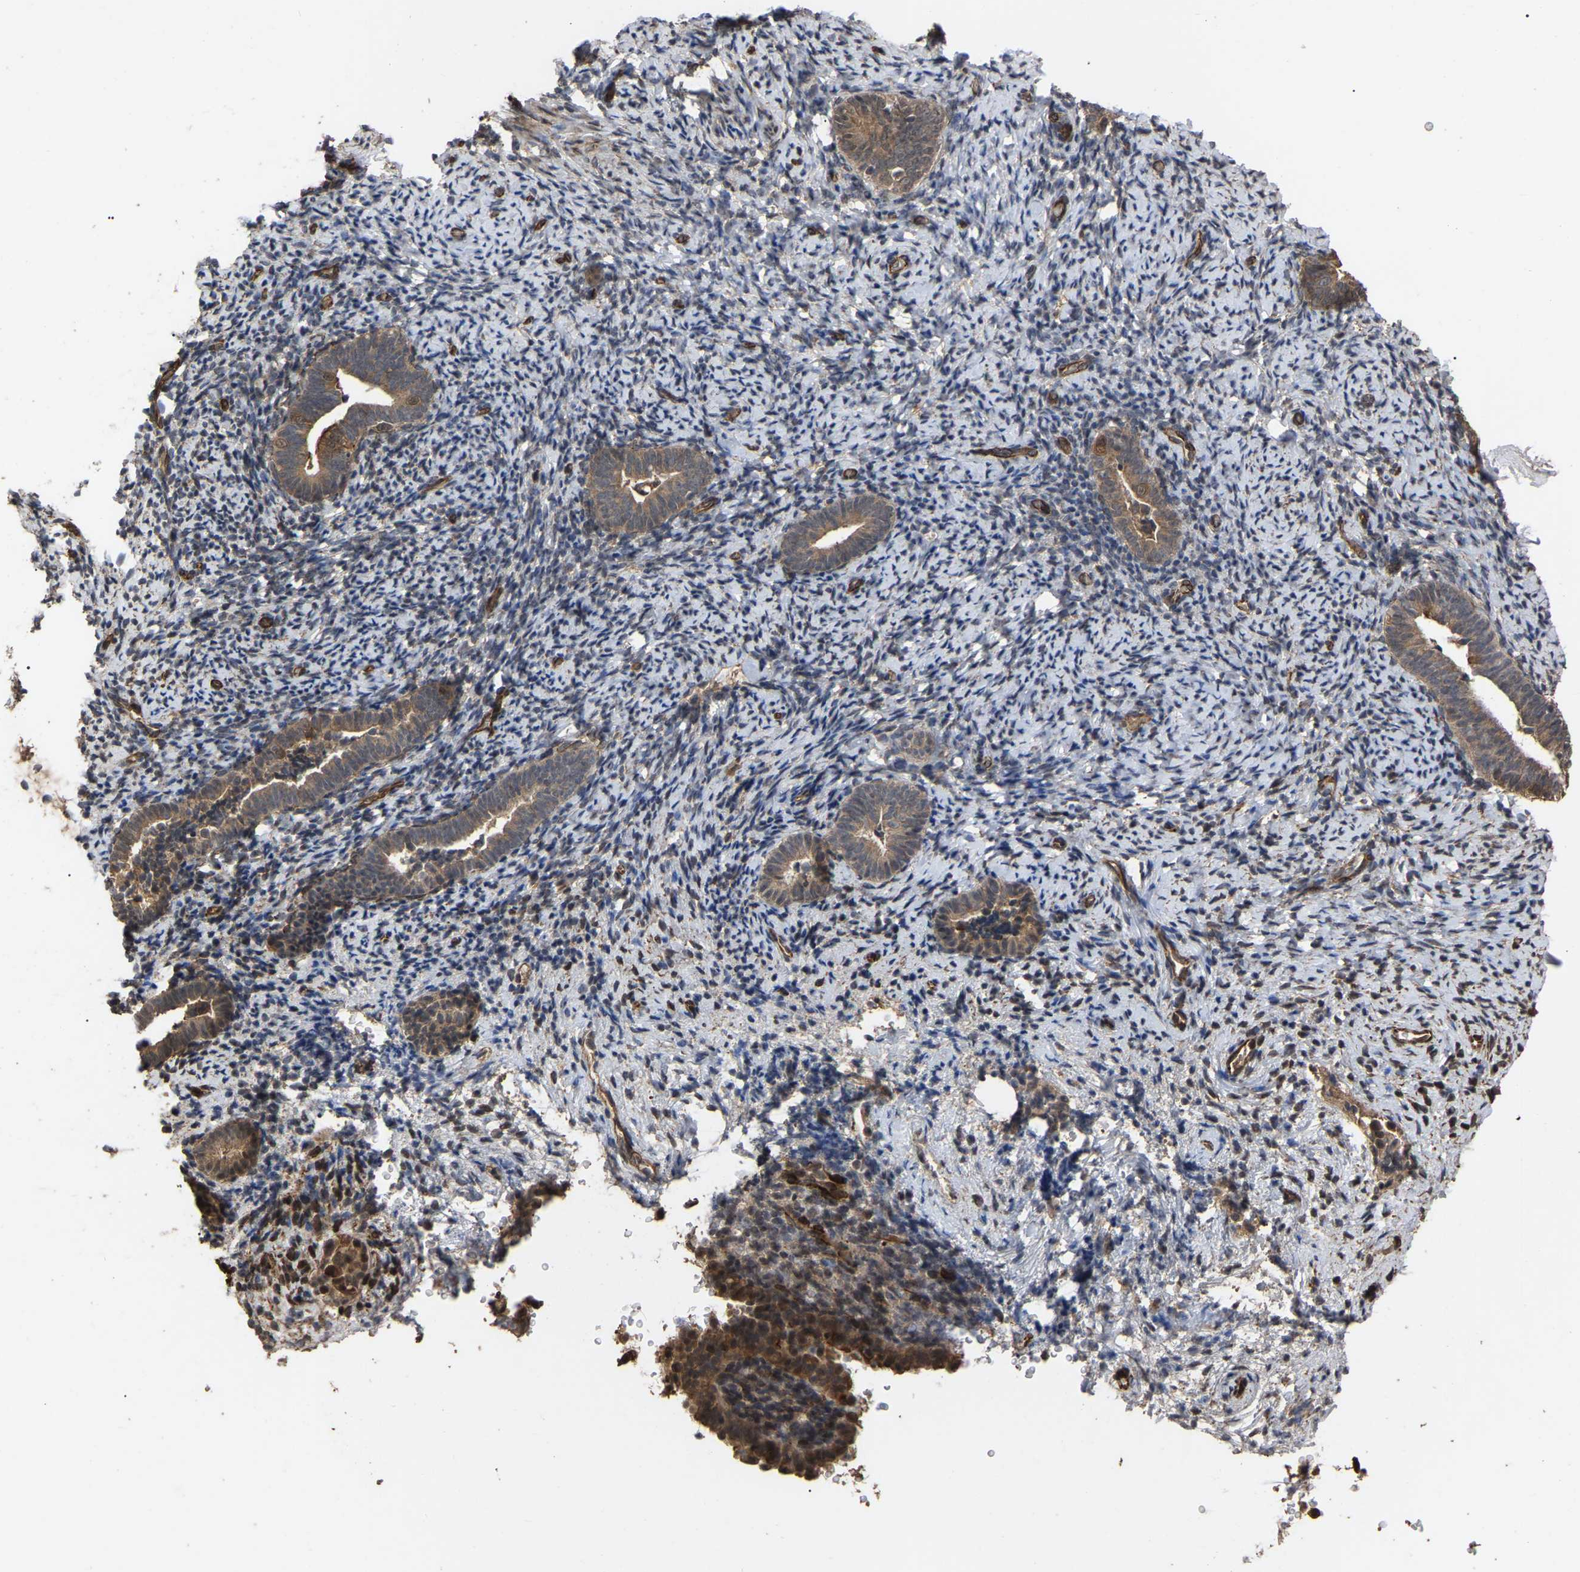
{"staining": {"intensity": "negative", "quantity": "none", "location": "none"}, "tissue": "endometrium", "cell_type": "Cells in endometrial stroma", "image_type": "normal", "snomed": [{"axis": "morphology", "description": "Normal tissue, NOS"}, {"axis": "topography", "description": "Endometrium"}], "caption": "This is an immunohistochemistry (IHC) photomicrograph of normal endometrium. There is no staining in cells in endometrial stroma.", "gene": "FAM161B", "patient": {"sex": "female", "age": 51}}